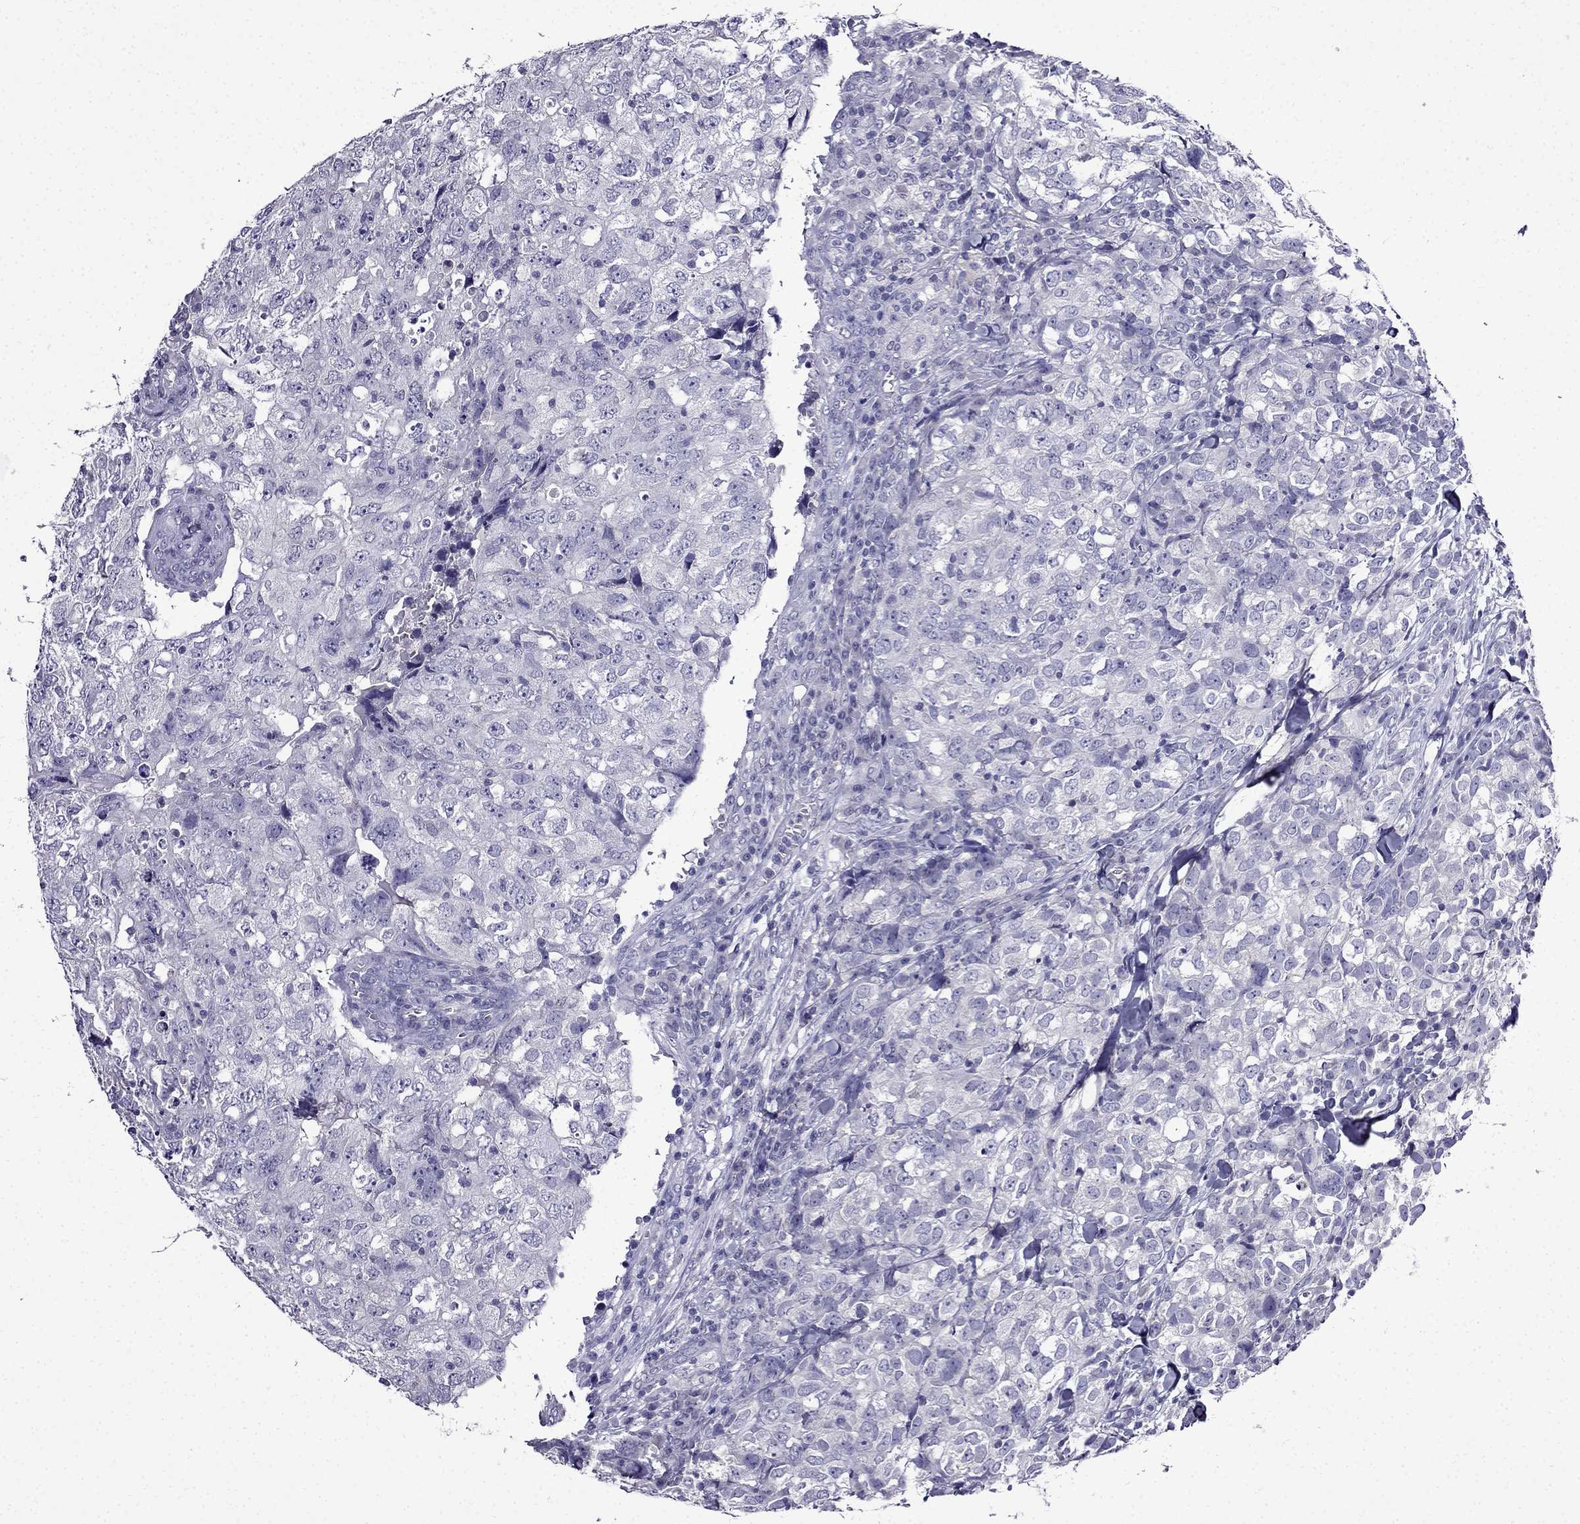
{"staining": {"intensity": "negative", "quantity": "none", "location": "none"}, "tissue": "breast cancer", "cell_type": "Tumor cells", "image_type": "cancer", "snomed": [{"axis": "morphology", "description": "Duct carcinoma"}, {"axis": "topography", "description": "Breast"}], "caption": "High power microscopy micrograph of an immunohistochemistry (IHC) micrograph of breast cancer, revealing no significant positivity in tumor cells.", "gene": "DNAH17", "patient": {"sex": "female", "age": 30}}